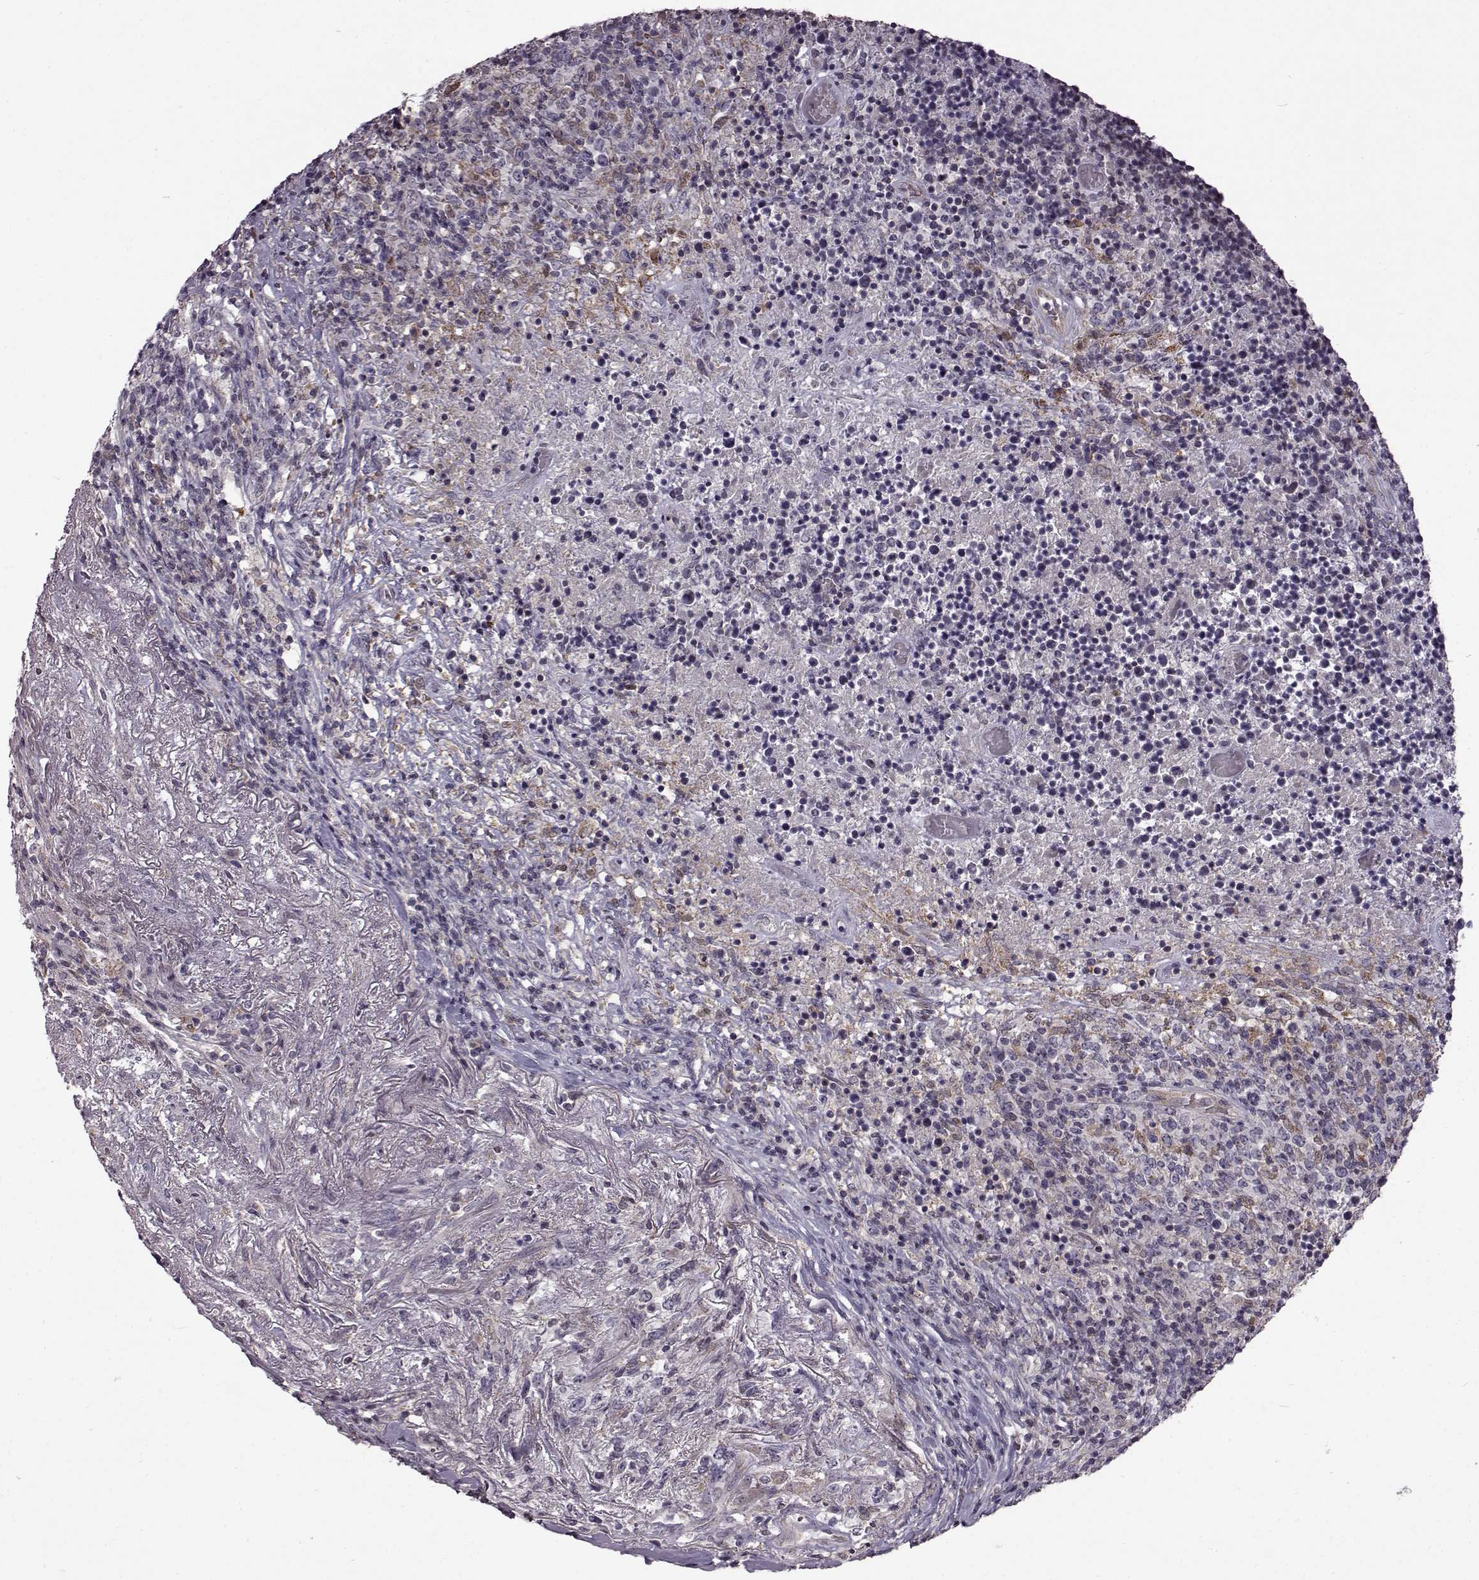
{"staining": {"intensity": "weak", "quantity": "<25%", "location": "cytoplasmic/membranous"}, "tissue": "lymphoma", "cell_type": "Tumor cells", "image_type": "cancer", "snomed": [{"axis": "morphology", "description": "Malignant lymphoma, non-Hodgkin's type, High grade"}, {"axis": "topography", "description": "Lung"}], "caption": "IHC image of neoplastic tissue: human lymphoma stained with DAB displays no significant protein positivity in tumor cells.", "gene": "B3GNT6", "patient": {"sex": "male", "age": 79}}